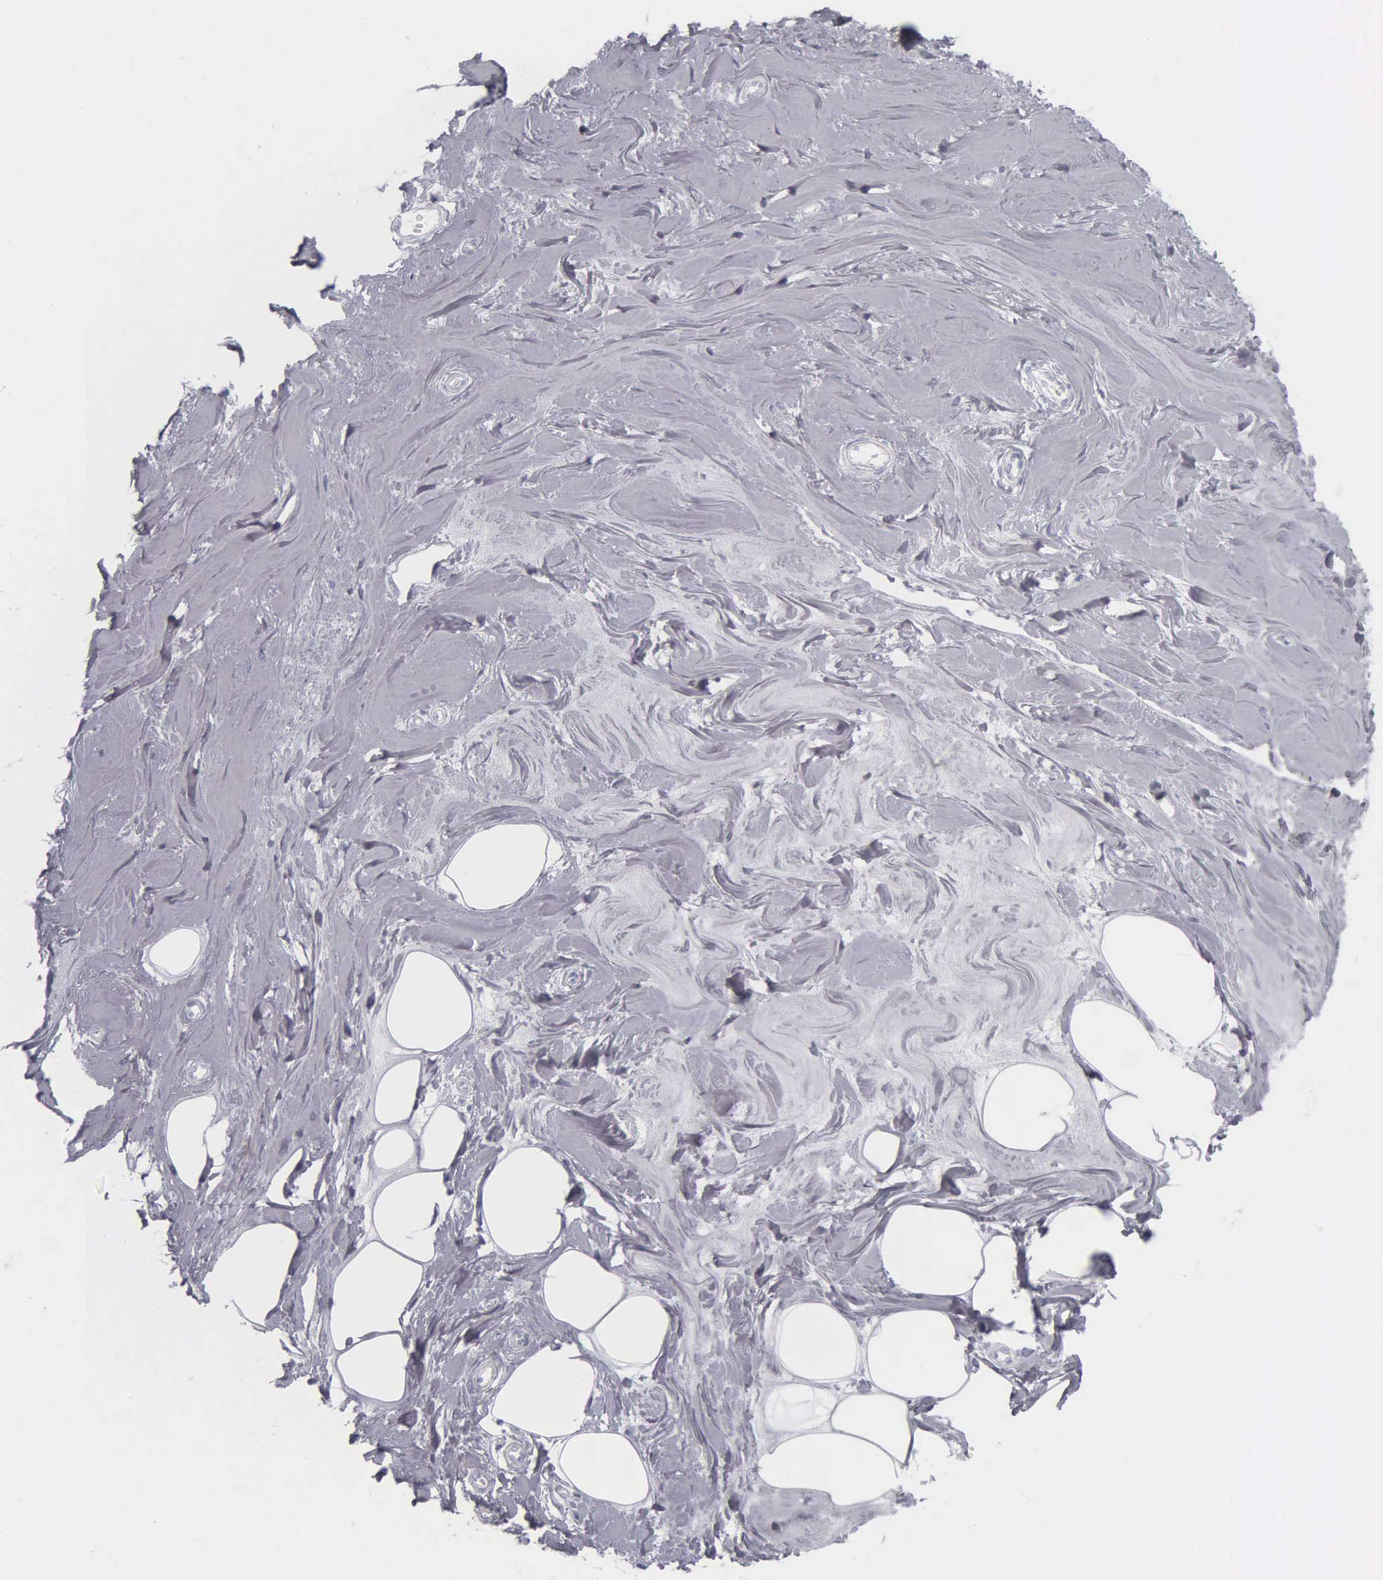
{"staining": {"intensity": "negative", "quantity": "none", "location": "none"}, "tissue": "breast", "cell_type": "Adipocytes", "image_type": "normal", "snomed": [{"axis": "morphology", "description": "Normal tissue, NOS"}, {"axis": "topography", "description": "Breast"}], "caption": "A histopathology image of breast stained for a protein exhibits no brown staining in adipocytes. The staining was performed using DAB (3,3'-diaminobenzidine) to visualize the protein expression in brown, while the nuclei were stained in blue with hematoxylin (Magnification: 20x).", "gene": "KRT20", "patient": {"sex": "female", "age": 44}}